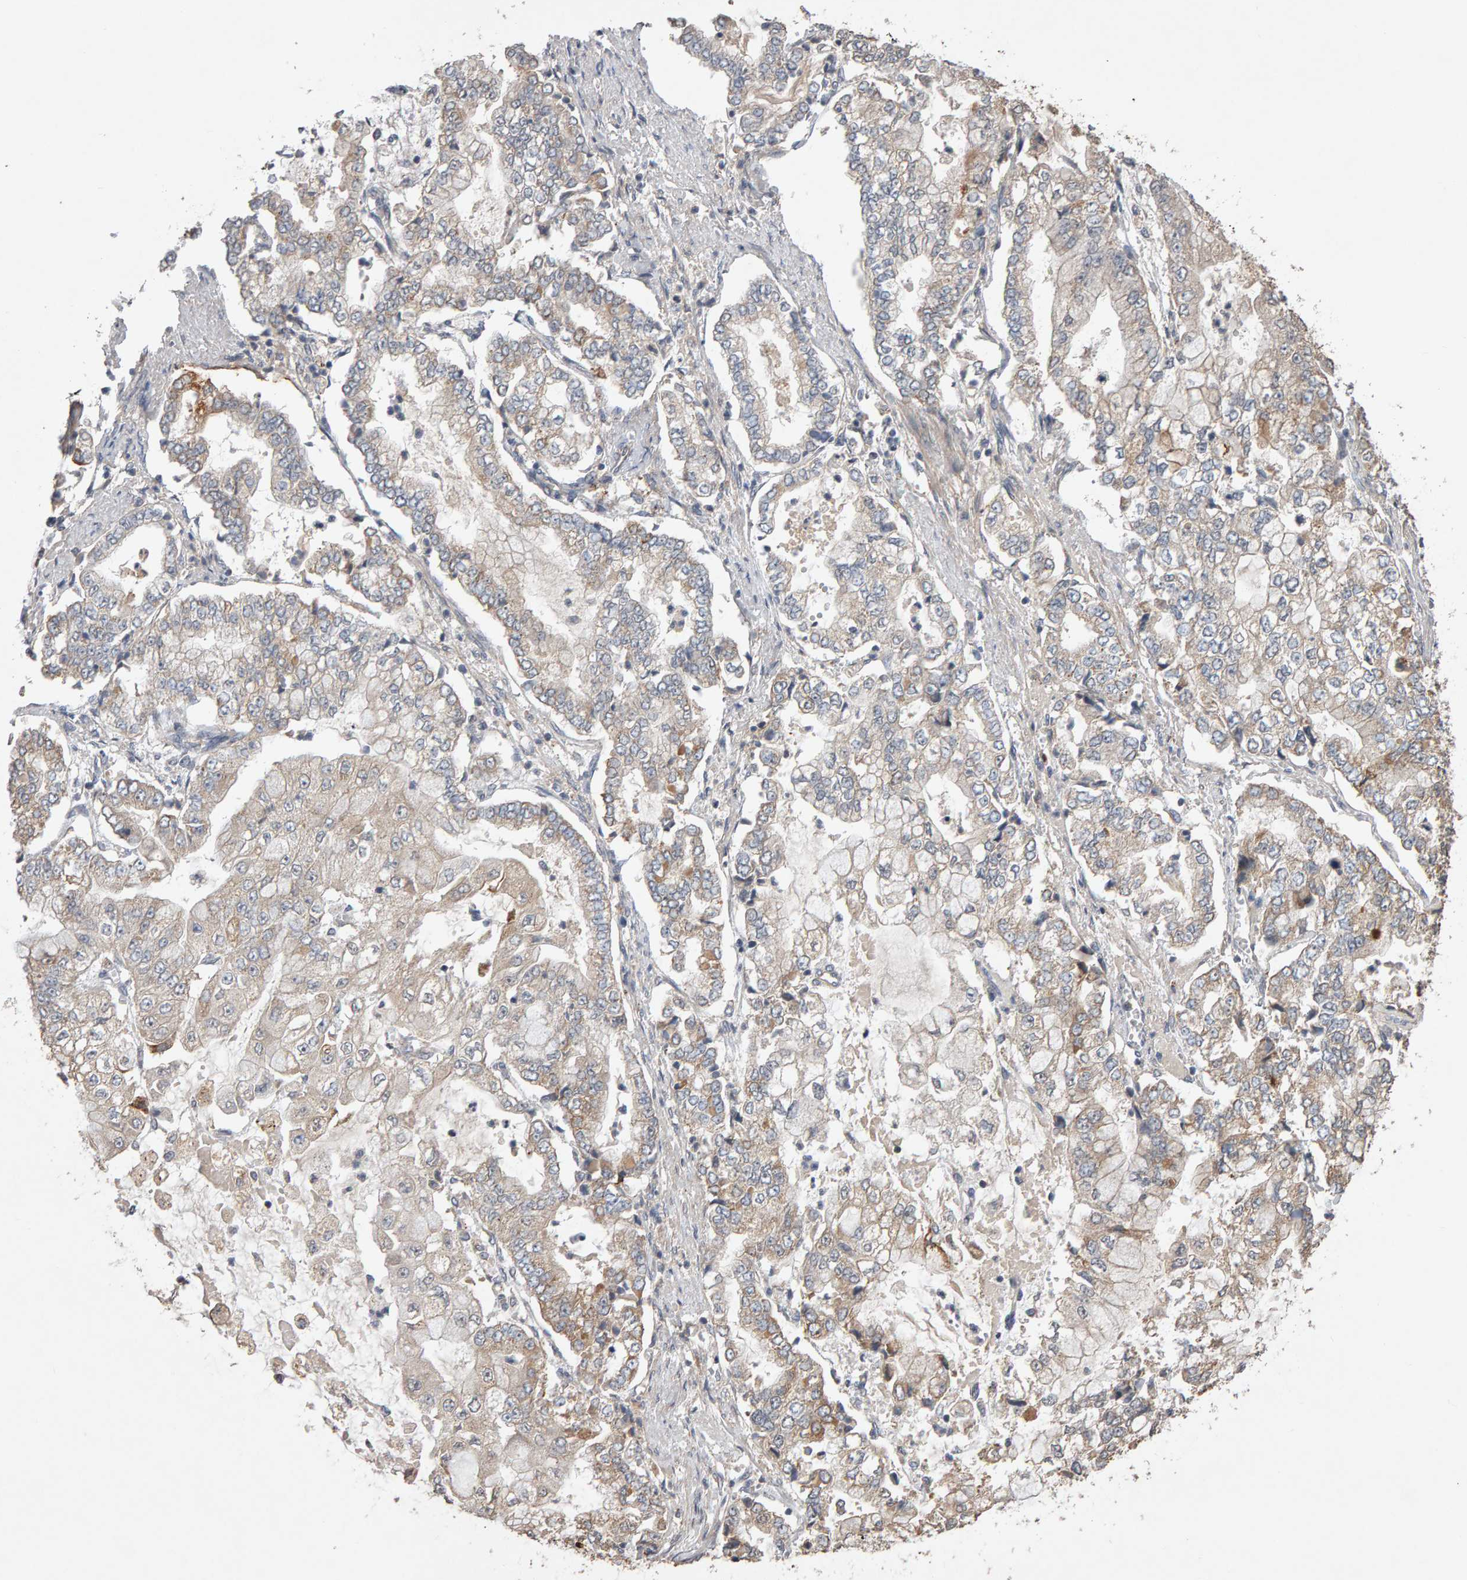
{"staining": {"intensity": "weak", "quantity": "25%-75%", "location": "cytoplasmic/membranous"}, "tissue": "stomach cancer", "cell_type": "Tumor cells", "image_type": "cancer", "snomed": [{"axis": "morphology", "description": "Adenocarcinoma, NOS"}, {"axis": "topography", "description": "Stomach"}], "caption": "A micrograph of stomach cancer (adenocarcinoma) stained for a protein exhibits weak cytoplasmic/membranous brown staining in tumor cells.", "gene": "COASY", "patient": {"sex": "male", "age": 76}}